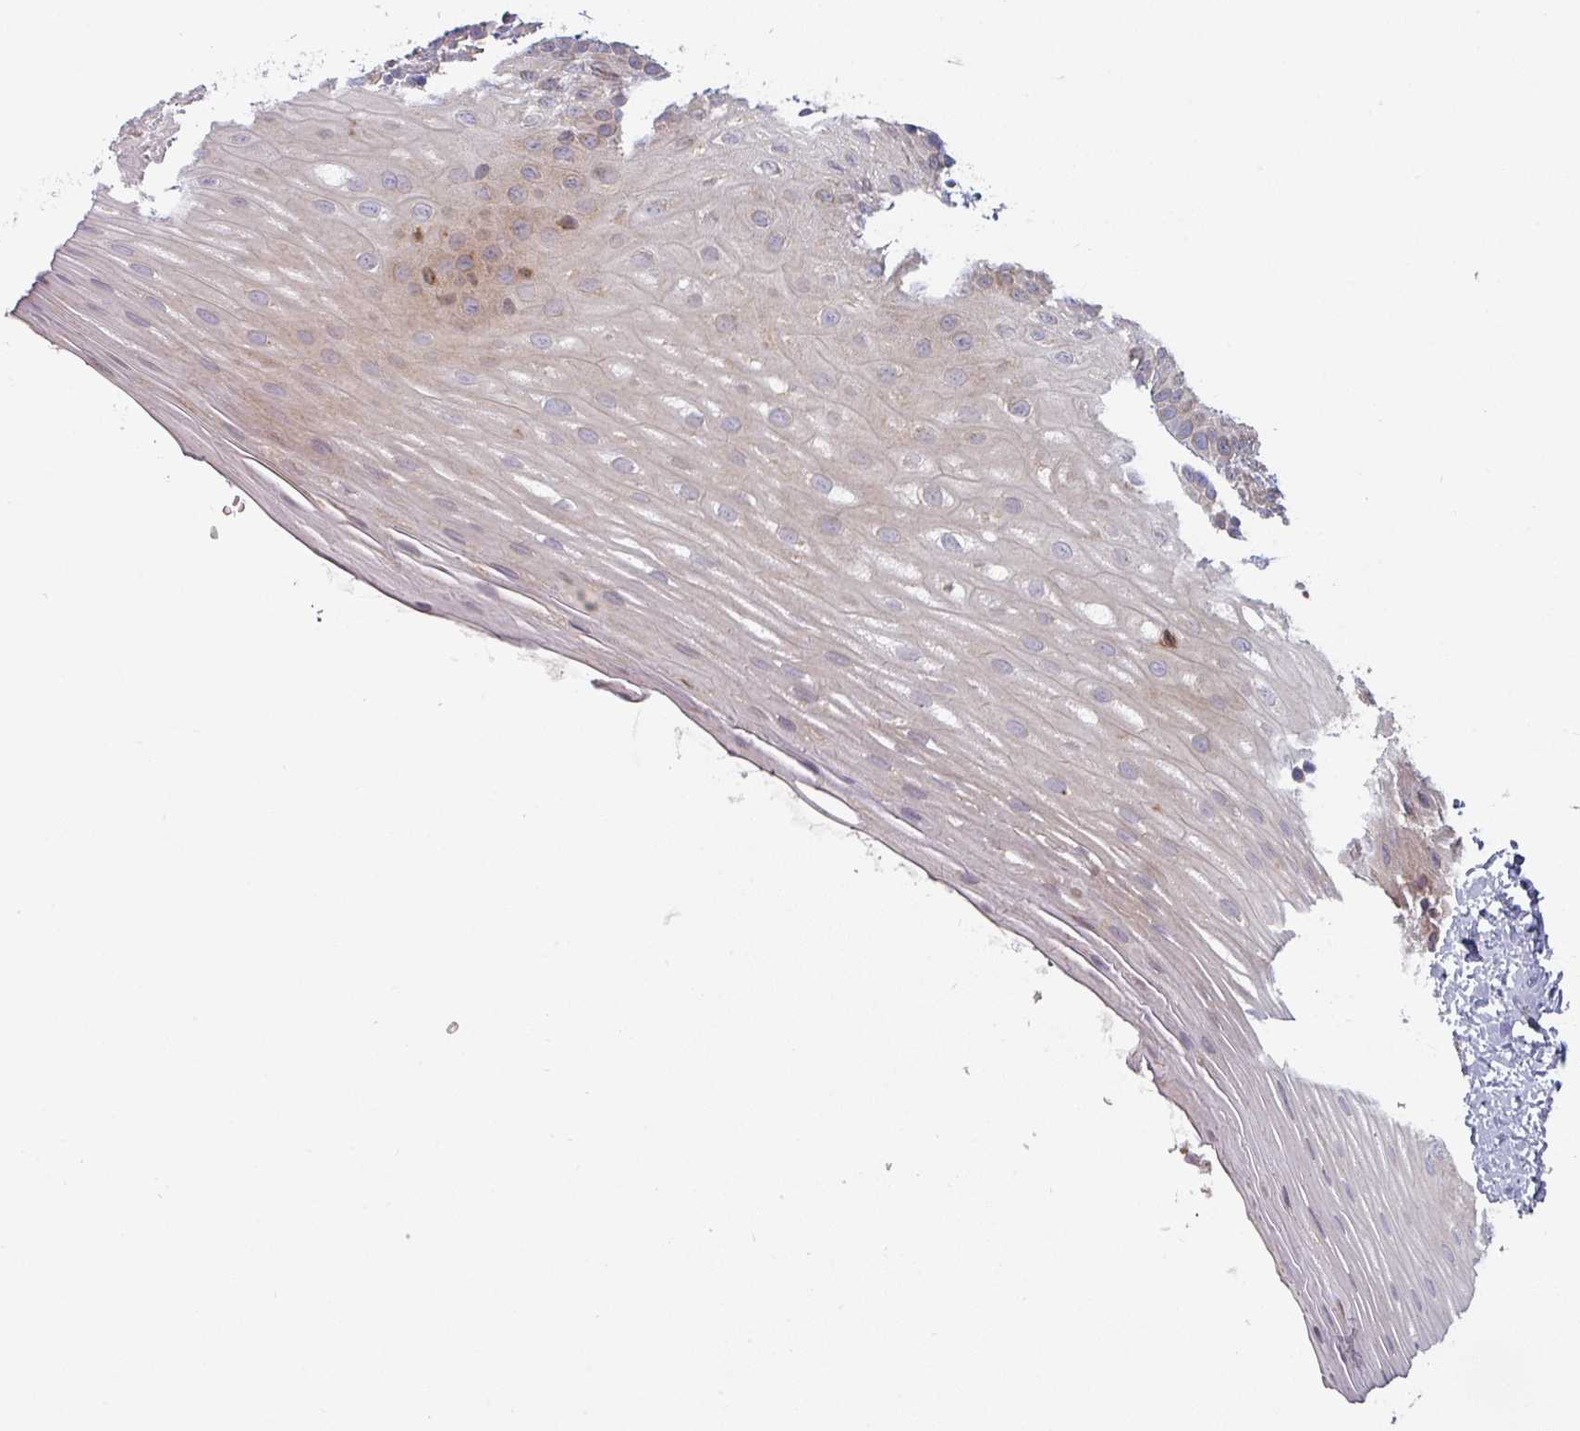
{"staining": {"intensity": "moderate", "quantity": "25%-75%", "location": "cytoplasmic/membranous"}, "tissue": "oral mucosa", "cell_type": "Squamous epithelial cells", "image_type": "normal", "snomed": [{"axis": "morphology", "description": "Normal tissue, NOS"}, {"axis": "topography", "description": "Oral tissue"}], "caption": "This is a photomicrograph of IHC staining of benign oral mucosa, which shows moderate staining in the cytoplasmic/membranous of squamous epithelial cells.", "gene": "TAPT1", "patient": {"sex": "female", "age": 67}}